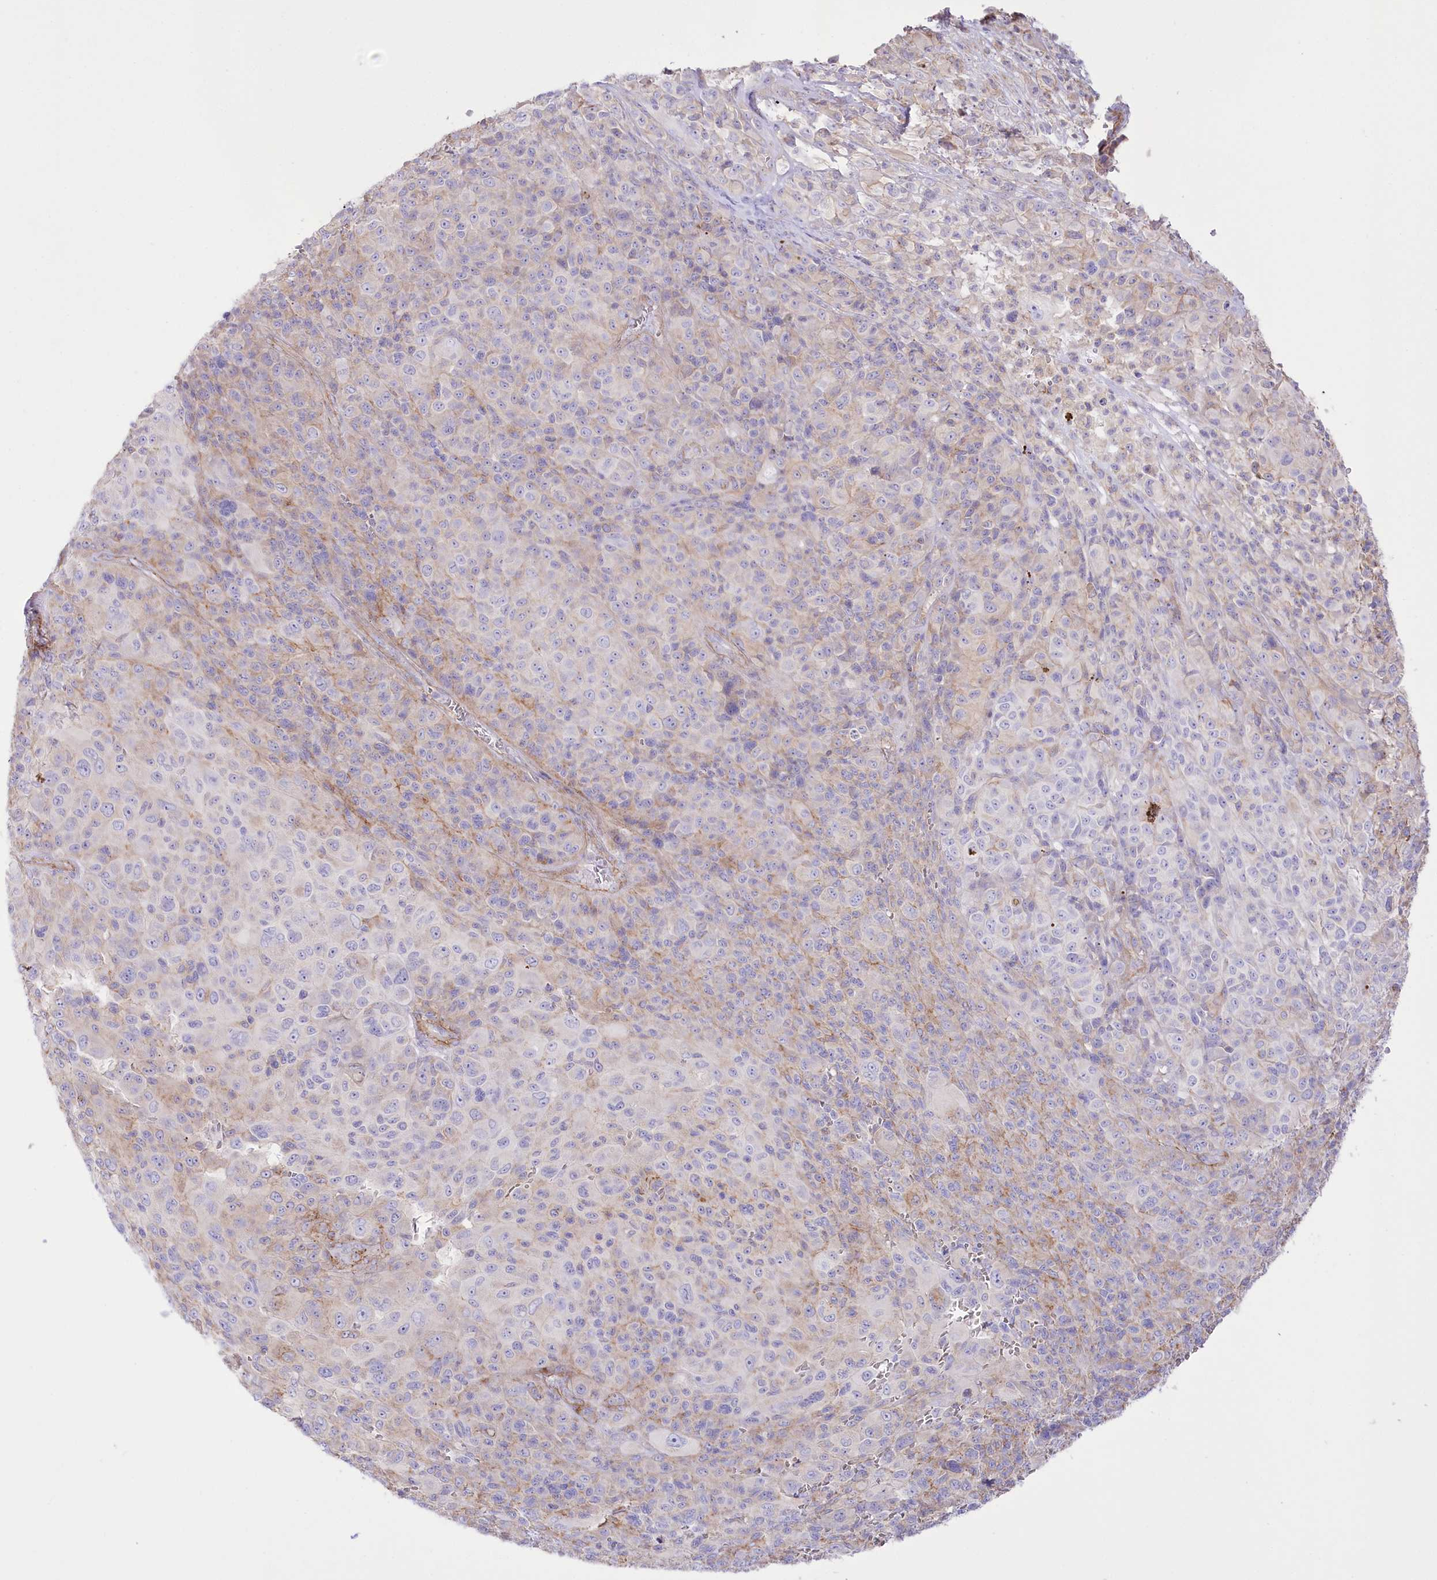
{"staining": {"intensity": "moderate", "quantity": "<25%", "location": "cytoplasmic/membranous"}, "tissue": "melanoma", "cell_type": "Tumor cells", "image_type": "cancer", "snomed": [{"axis": "morphology", "description": "Malignant melanoma, NOS"}, {"axis": "topography", "description": "Skin of trunk"}], "caption": "Malignant melanoma stained with DAB (3,3'-diaminobenzidine) immunohistochemistry (IHC) reveals low levels of moderate cytoplasmic/membranous positivity in about <25% of tumor cells. (Stains: DAB in brown, nuclei in blue, Microscopy: brightfield microscopy at high magnification).", "gene": "FAM216A", "patient": {"sex": "male", "age": 71}}